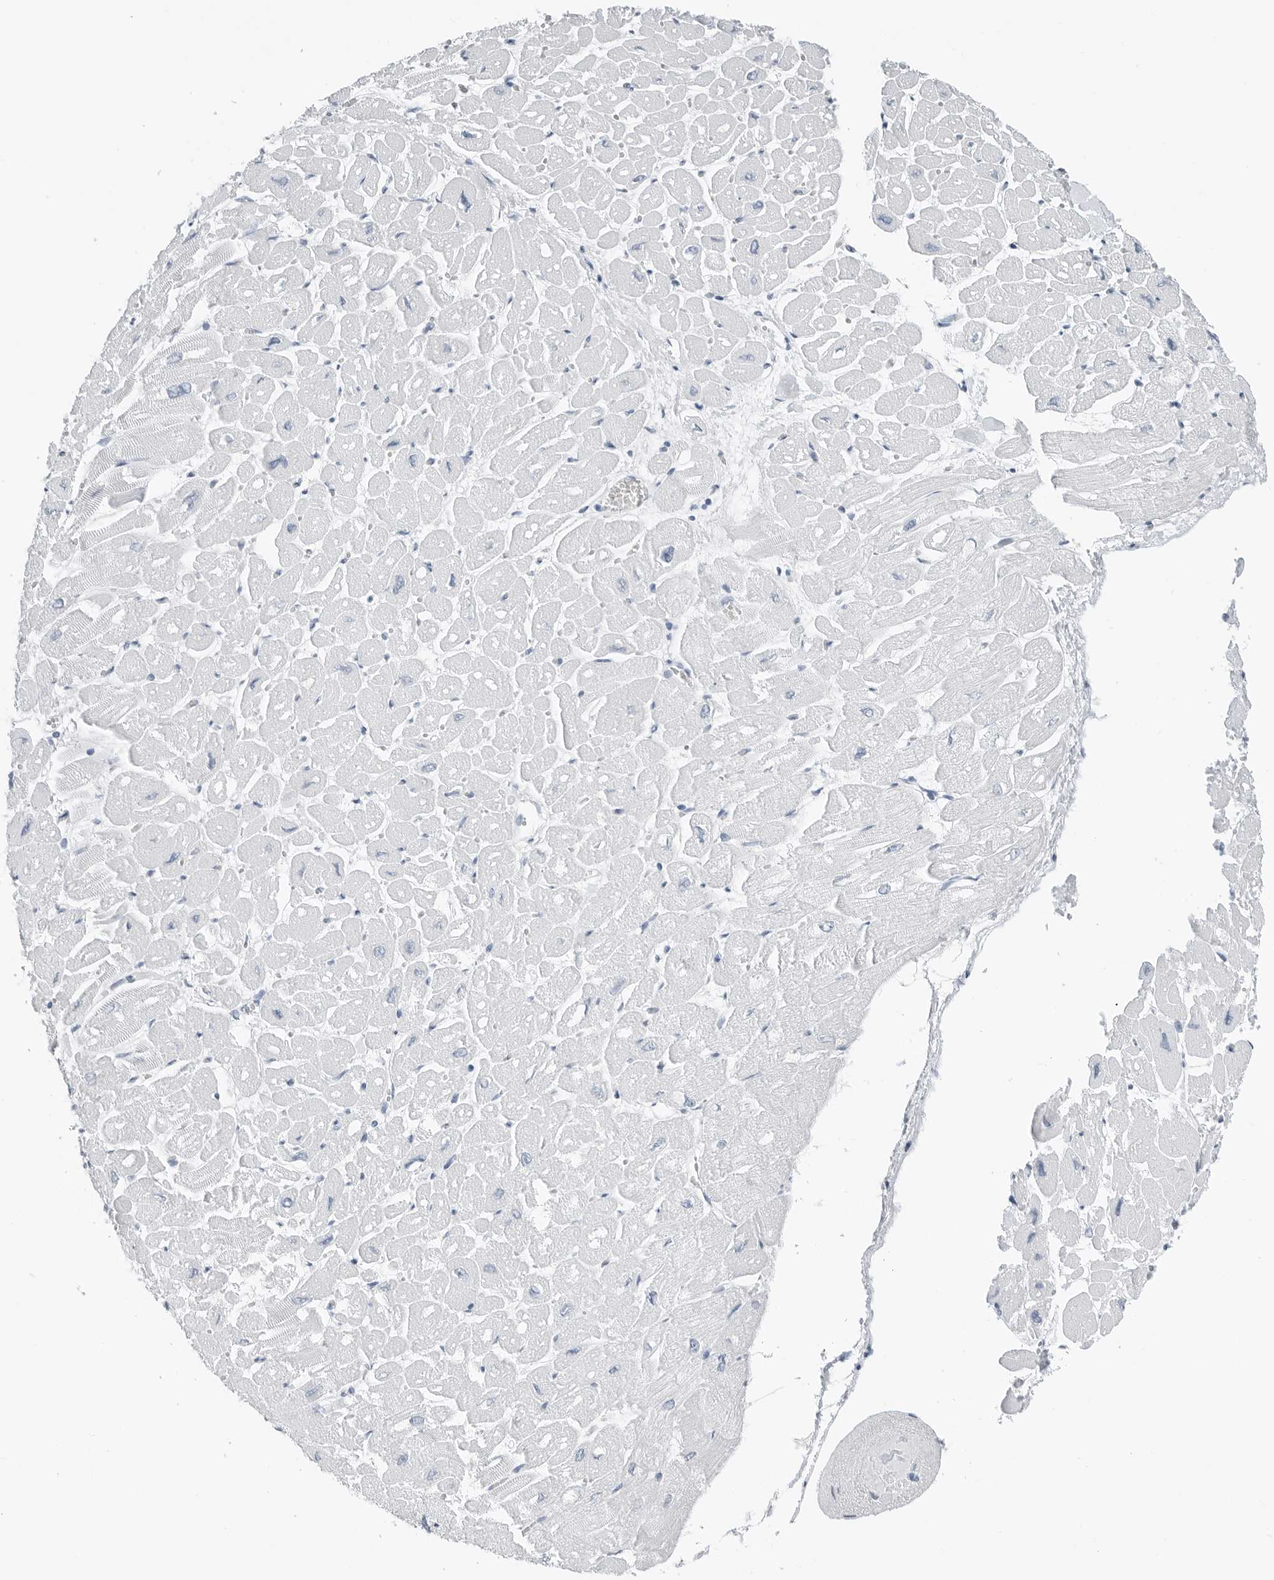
{"staining": {"intensity": "negative", "quantity": "none", "location": "none"}, "tissue": "heart muscle", "cell_type": "Cardiomyocytes", "image_type": "normal", "snomed": [{"axis": "morphology", "description": "Normal tissue, NOS"}, {"axis": "topography", "description": "Heart"}], "caption": "The photomicrograph exhibits no significant expression in cardiomyocytes of heart muscle.", "gene": "SLPI", "patient": {"sex": "male", "age": 54}}